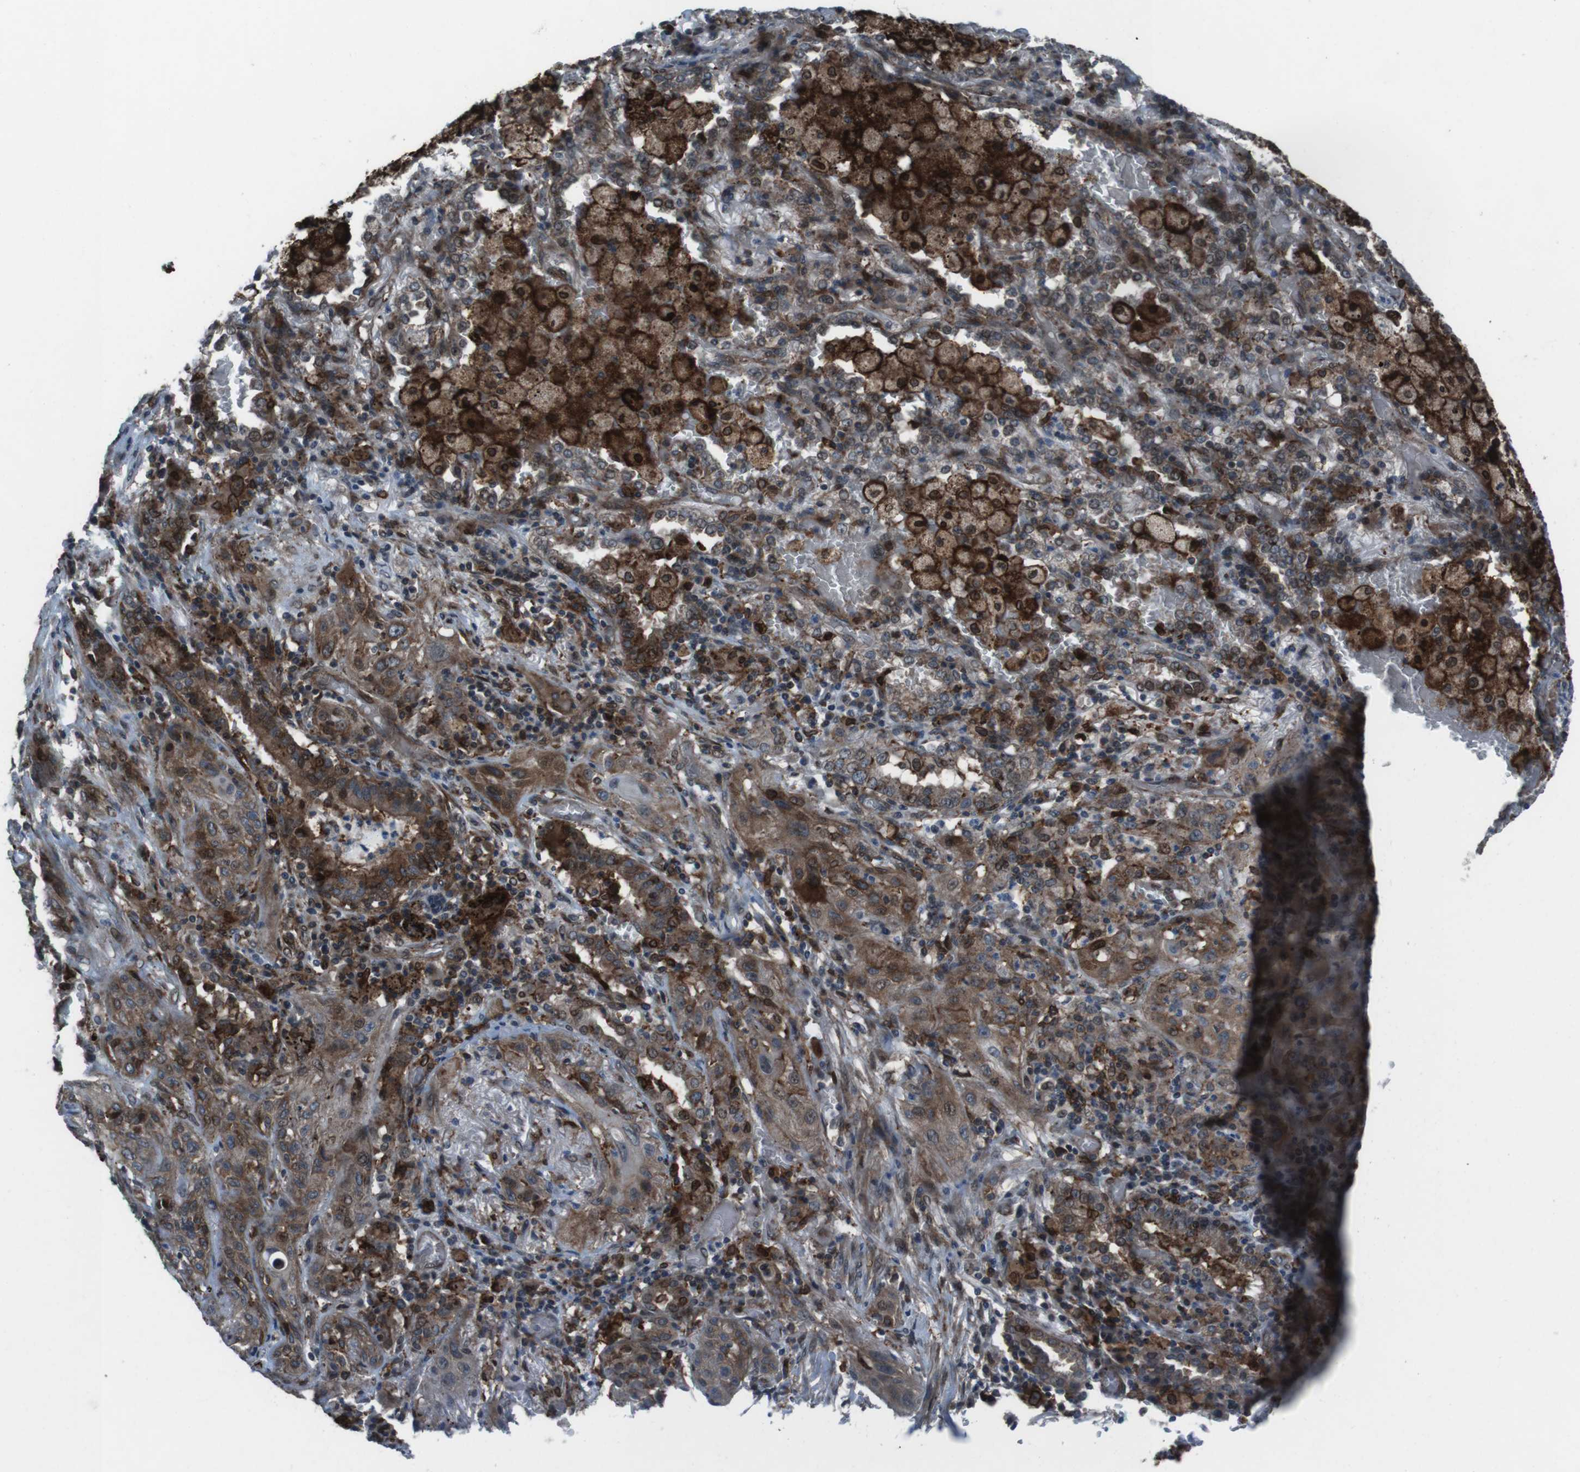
{"staining": {"intensity": "moderate", "quantity": ">75%", "location": "cytoplasmic/membranous"}, "tissue": "lung cancer", "cell_type": "Tumor cells", "image_type": "cancer", "snomed": [{"axis": "morphology", "description": "Squamous cell carcinoma, NOS"}, {"axis": "topography", "description": "Lung"}], "caption": "Lung squamous cell carcinoma stained with a brown dye exhibits moderate cytoplasmic/membranous positive expression in approximately >75% of tumor cells.", "gene": "GDF10", "patient": {"sex": "female", "age": 47}}